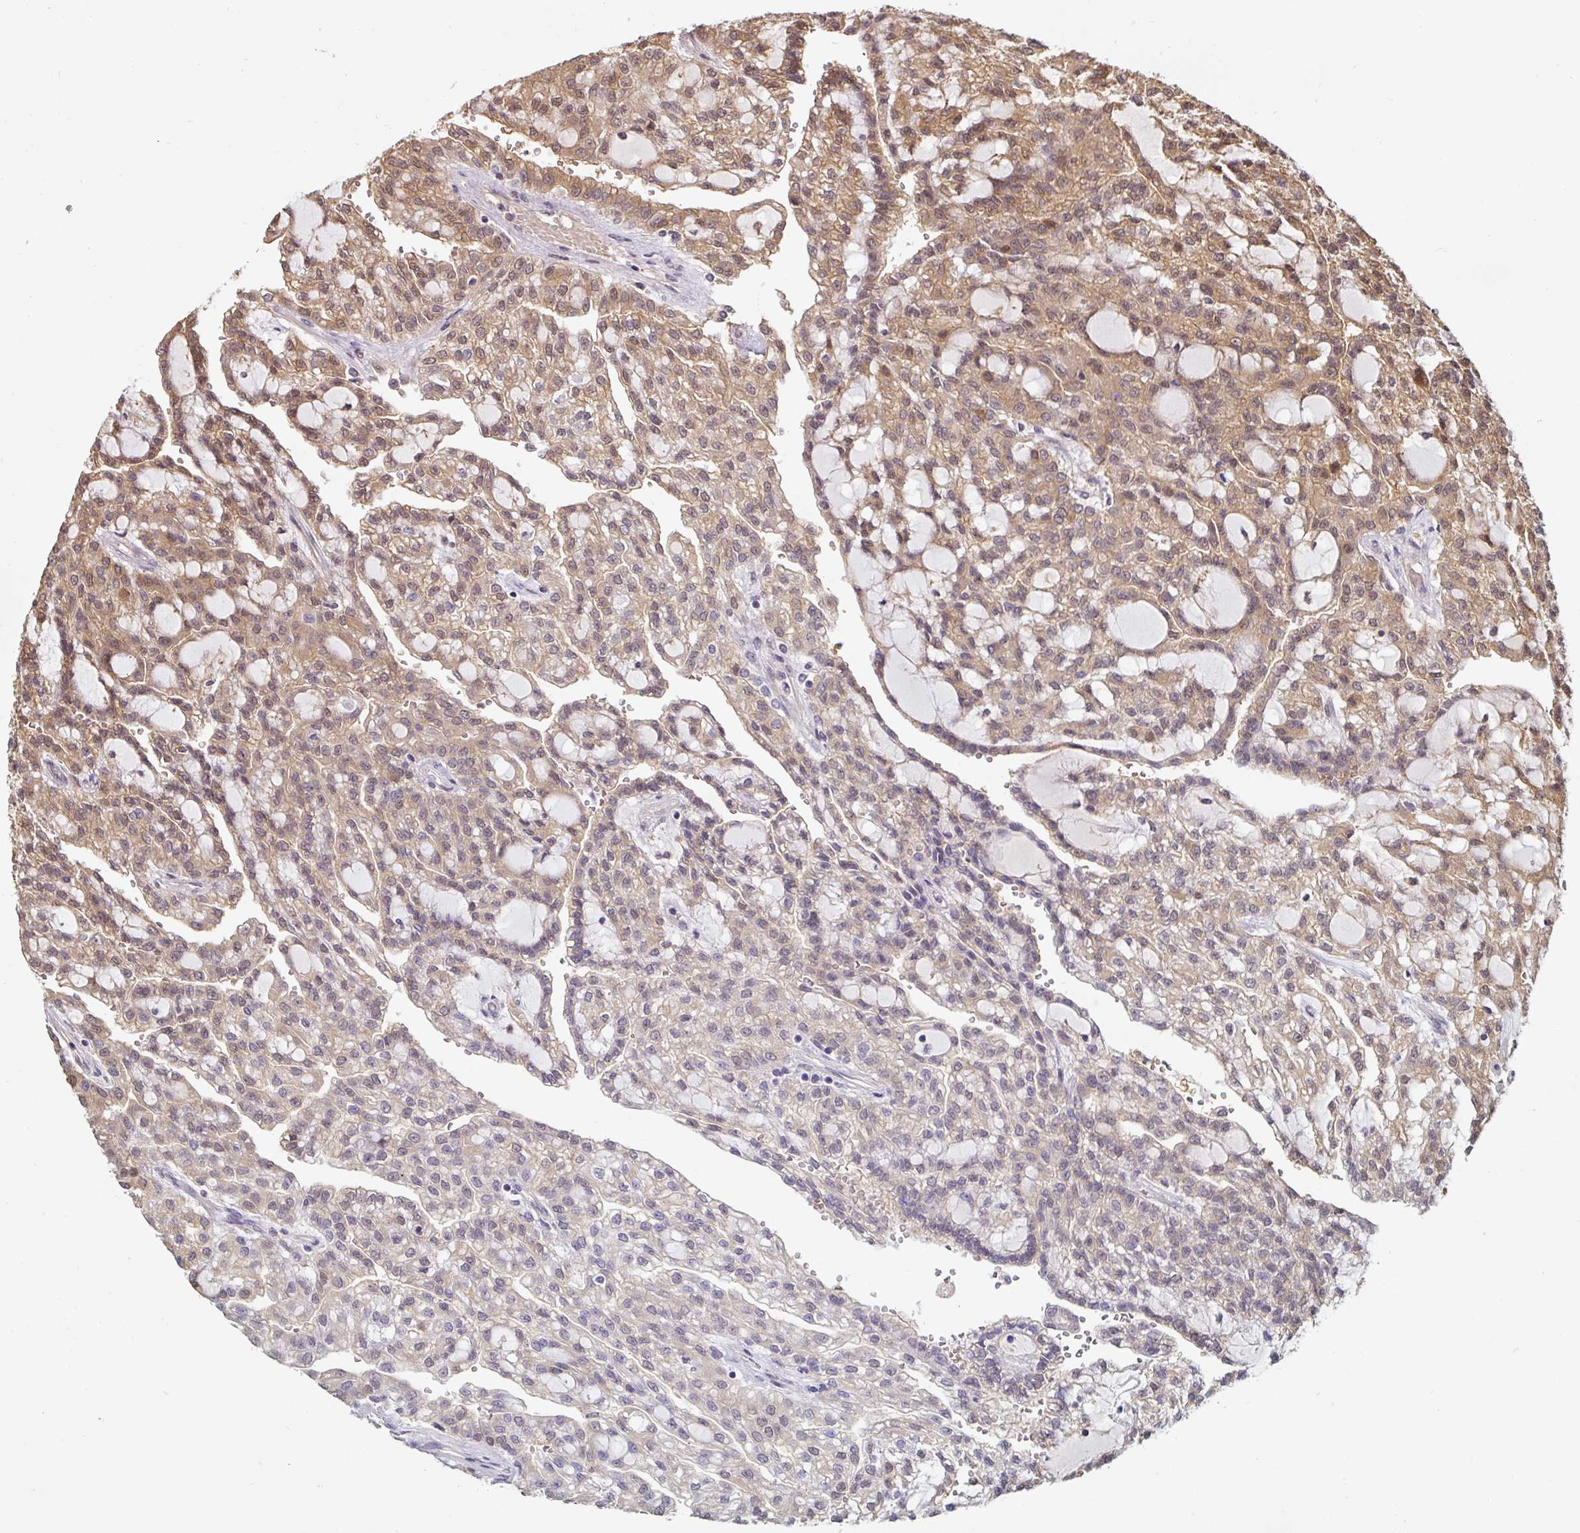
{"staining": {"intensity": "moderate", "quantity": ">75%", "location": "cytoplasmic/membranous"}, "tissue": "renal cancer", "cell_type": "Tumor cells", "image_type": "cancer", "snomed": [{"axis": "morphology", "description": "Adenocarcinoma, NOS"}, {"axis": "topography", "description": "Kidney"}], "caption": "A histopathology image showing moderate cytoplasmic/membranous positivity in approximately >75% of tumor cells in renal adenocarcinoma, as visualized by brown immunohistochemical staining.", "gene": "ST13", "patient": {"sex": "male", "age": 63}}